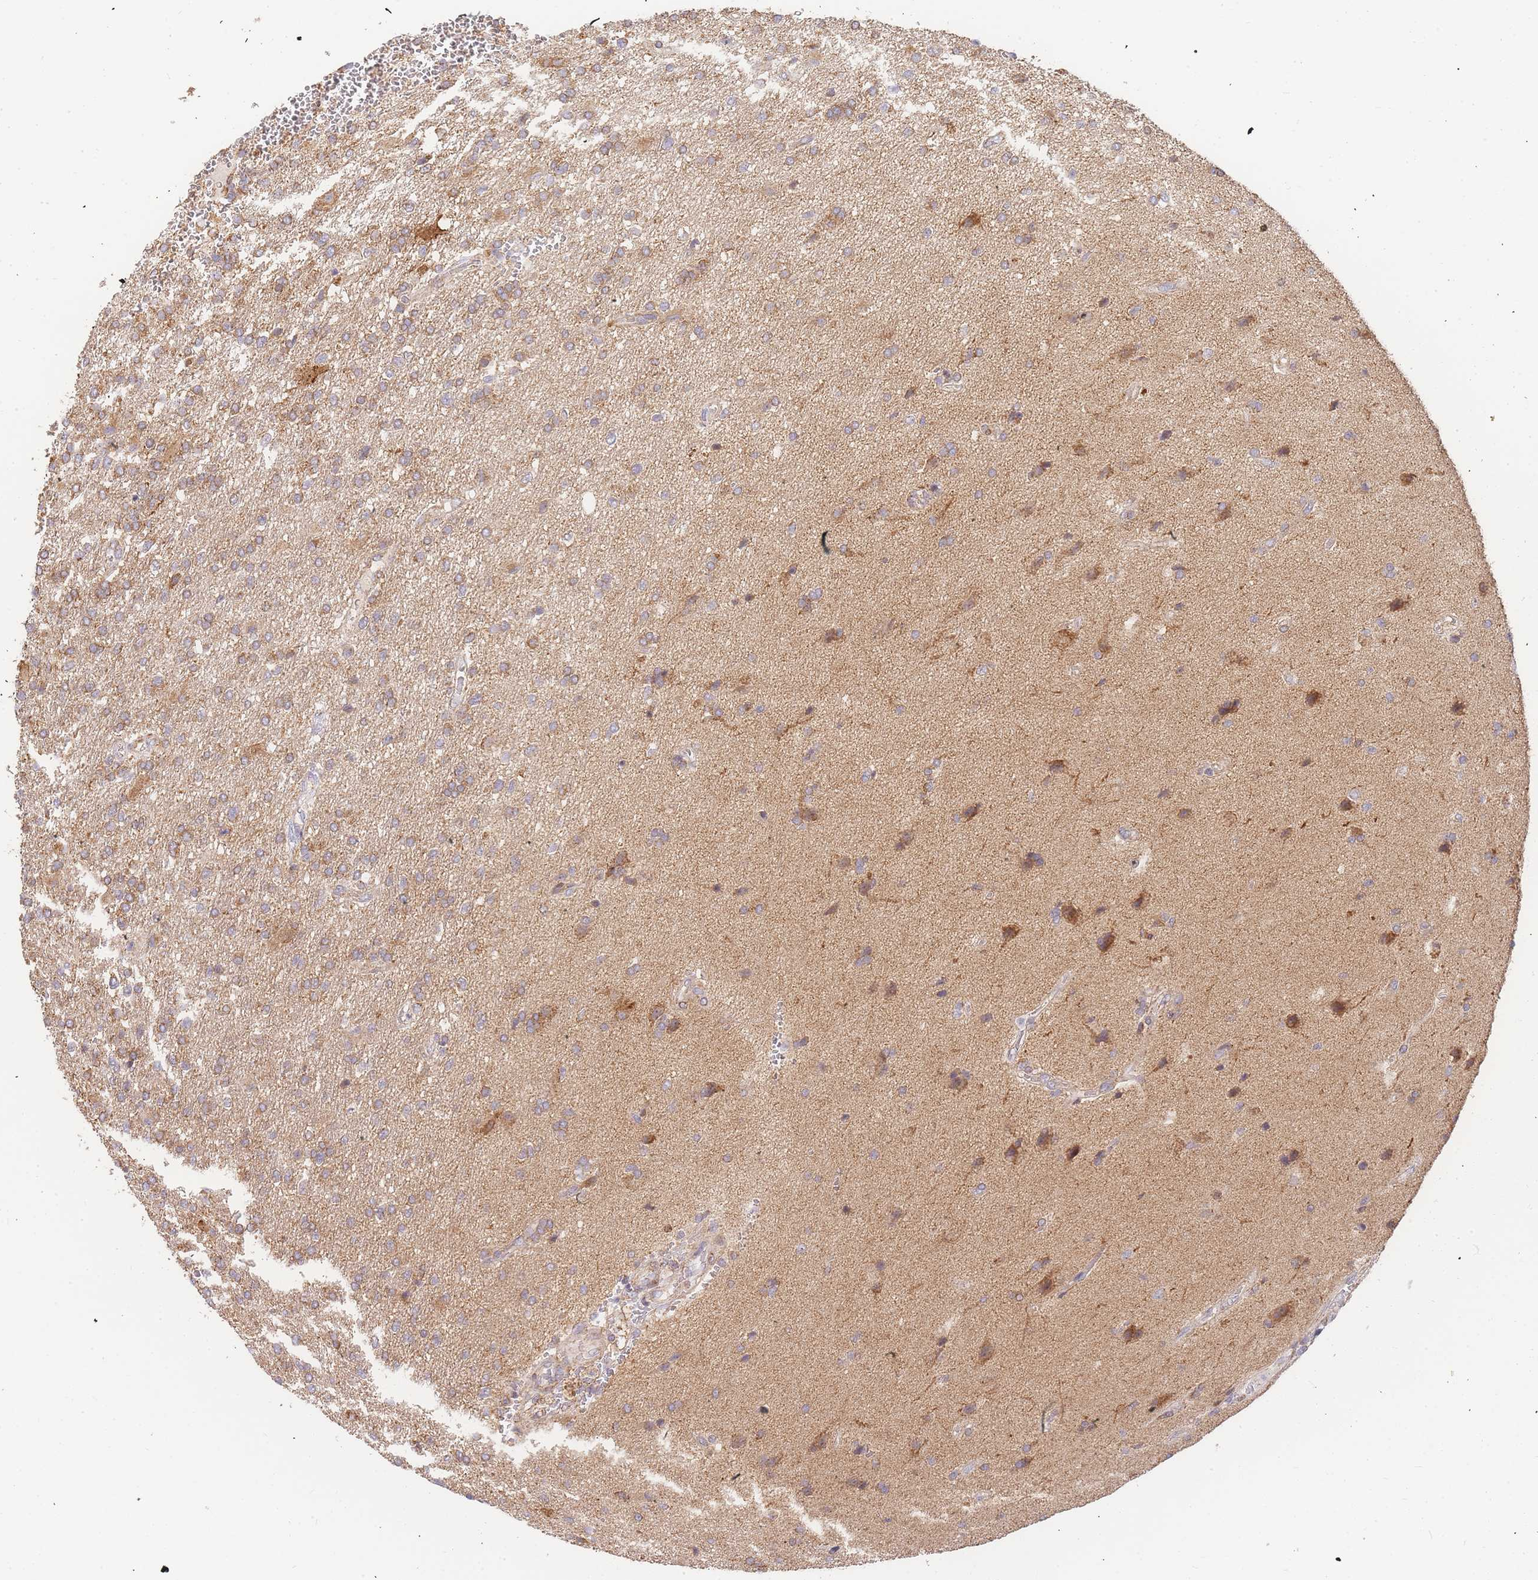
{"staining": {"intensity": "moderate", "quantity": ">75%", "location": "cytoplasmic/membranous"}, "tissue": "glioma", "cell_type": "Tumor cells", "image_type": "cancer", "snomed": [{"axis": "morphology", "description": "Glioma, malignant, High grade"}, {"axis": "topography", "description": "Brain"}], "caption": "Immunohistochemical staining of human glioma displays medium levels of moderate cytoplasmic/membranous positivity in approximately >75% of tumor cells. Nuclei are stained in blue.", "gene": "ADCY9", "patient": {"sex": "male", "age": 56}}